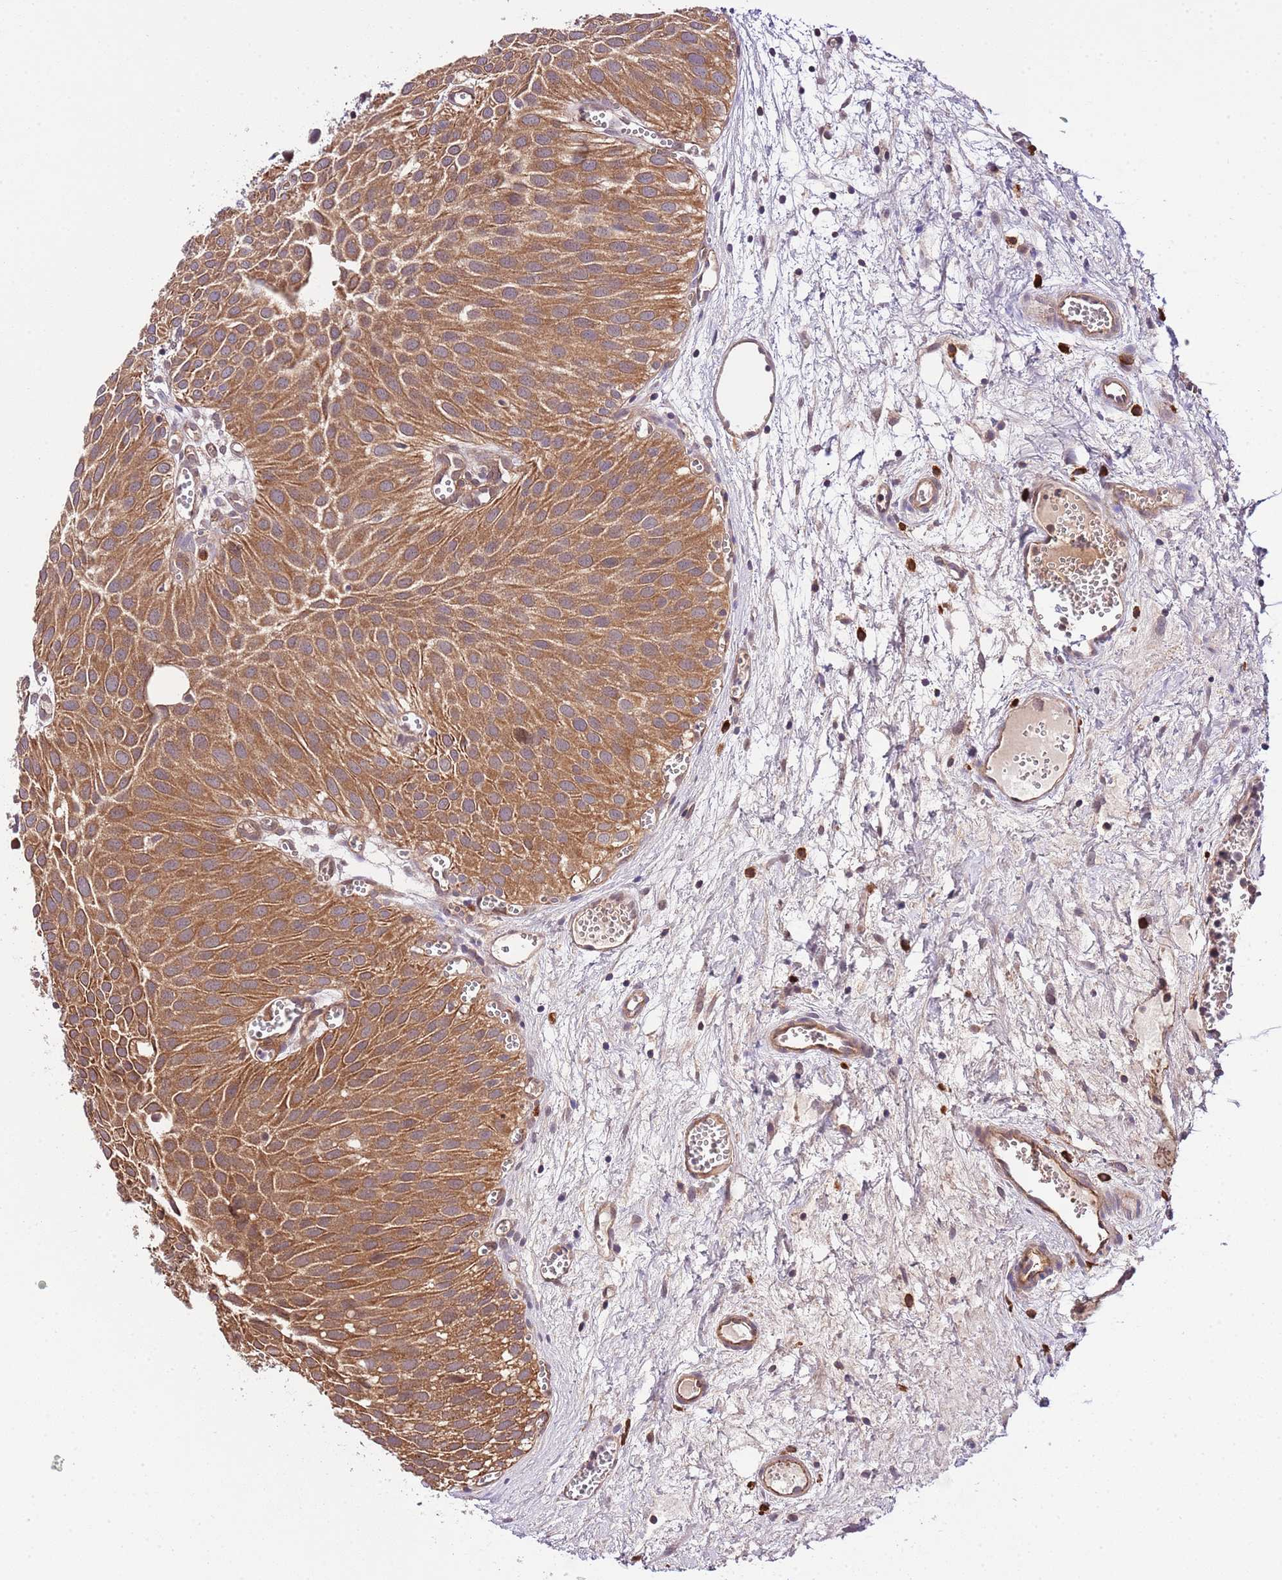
{"staining": {"intensity": "strong", "quantity": ">75%", "location": "cytoplasmic/membranous"}, "tissue": "urothelial cancer", "cell_type": "Tumor cells", "image_type": "cancer", "snomed": [{"axis": "morphology", "description": "Urothelial carcinoma, Low grade"}, {"axis": "topography", "description": "Urinary bladder"}], "caption": "This image shows urothelial cancer stained with immunohistochemistry to label a protein in brown. The cytoplasmic/membranous of tumor cells show strong positivity for the protein. Nuclei are counter-stained blue.", "gene": "DONSON", "patient": {"sex": "male", "age": 88}}